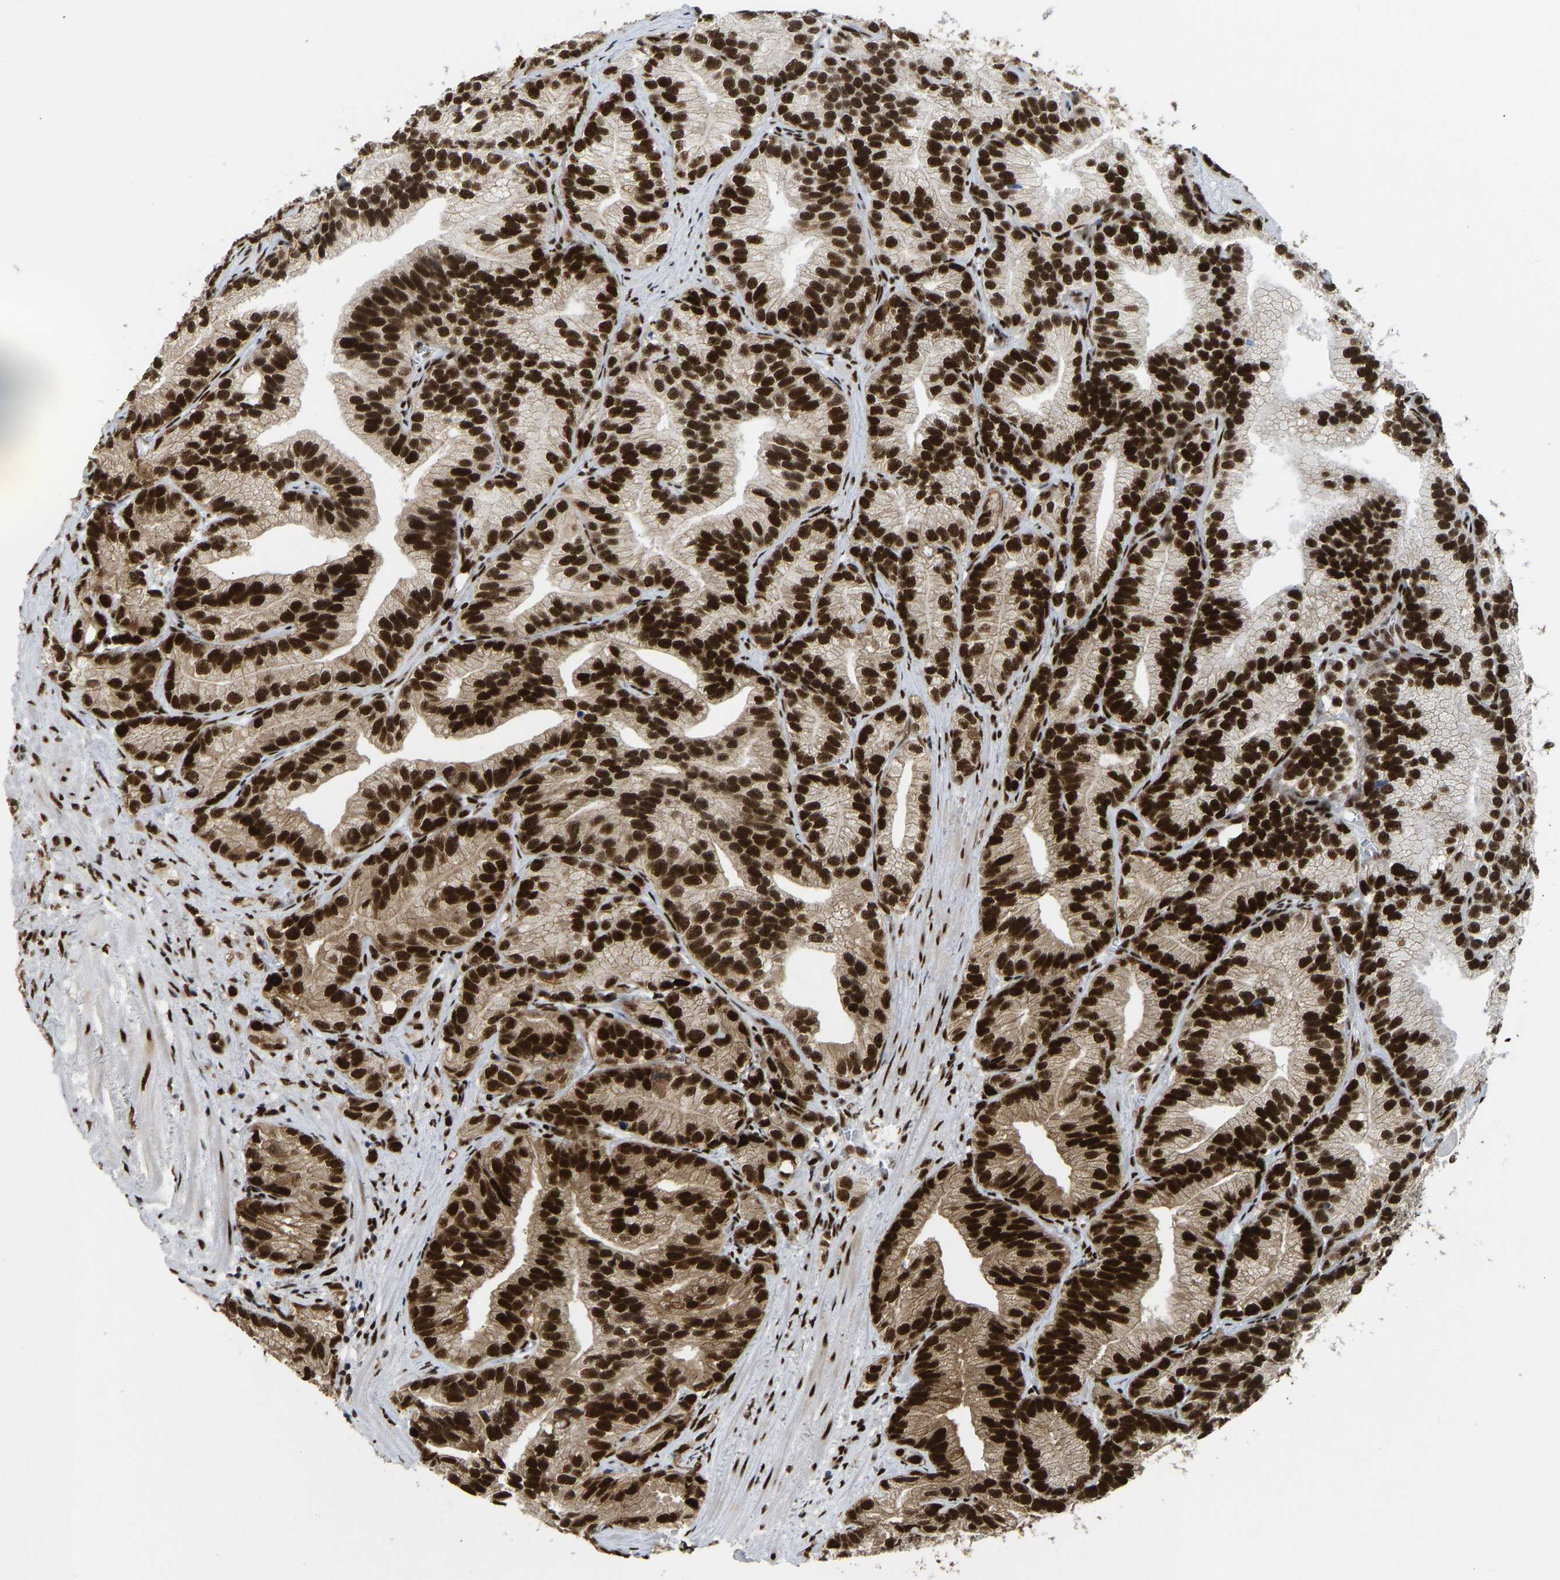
{"staining": {"intensity": "strong", "quantity": ">75%", "location": "cytoplasmic/membranous,nuclear"}, "tissue": "prostate cancer", "cell_type": "Tumor cells", "image_type": "cancer", "snomed": [{"axis": "morphology", "description": "Adenocarcinoma, Low grade"}, {"axis": "topography", "description": "Prostate"}], "caption": "High-power microscopy captured an immunohistochemistry micrograph of prostate low-grade adenocarcinoma, revealing strong cytoplasmic/membranous and nuclear positivity in about >75% of tumor cells. The protein is stained brown, and the nuclei are stained in blue (DAB IHC with brightfield microscopy, high magnification).", "gene": "FOXK1", "patient": {"sex": "male", "age": 89}}